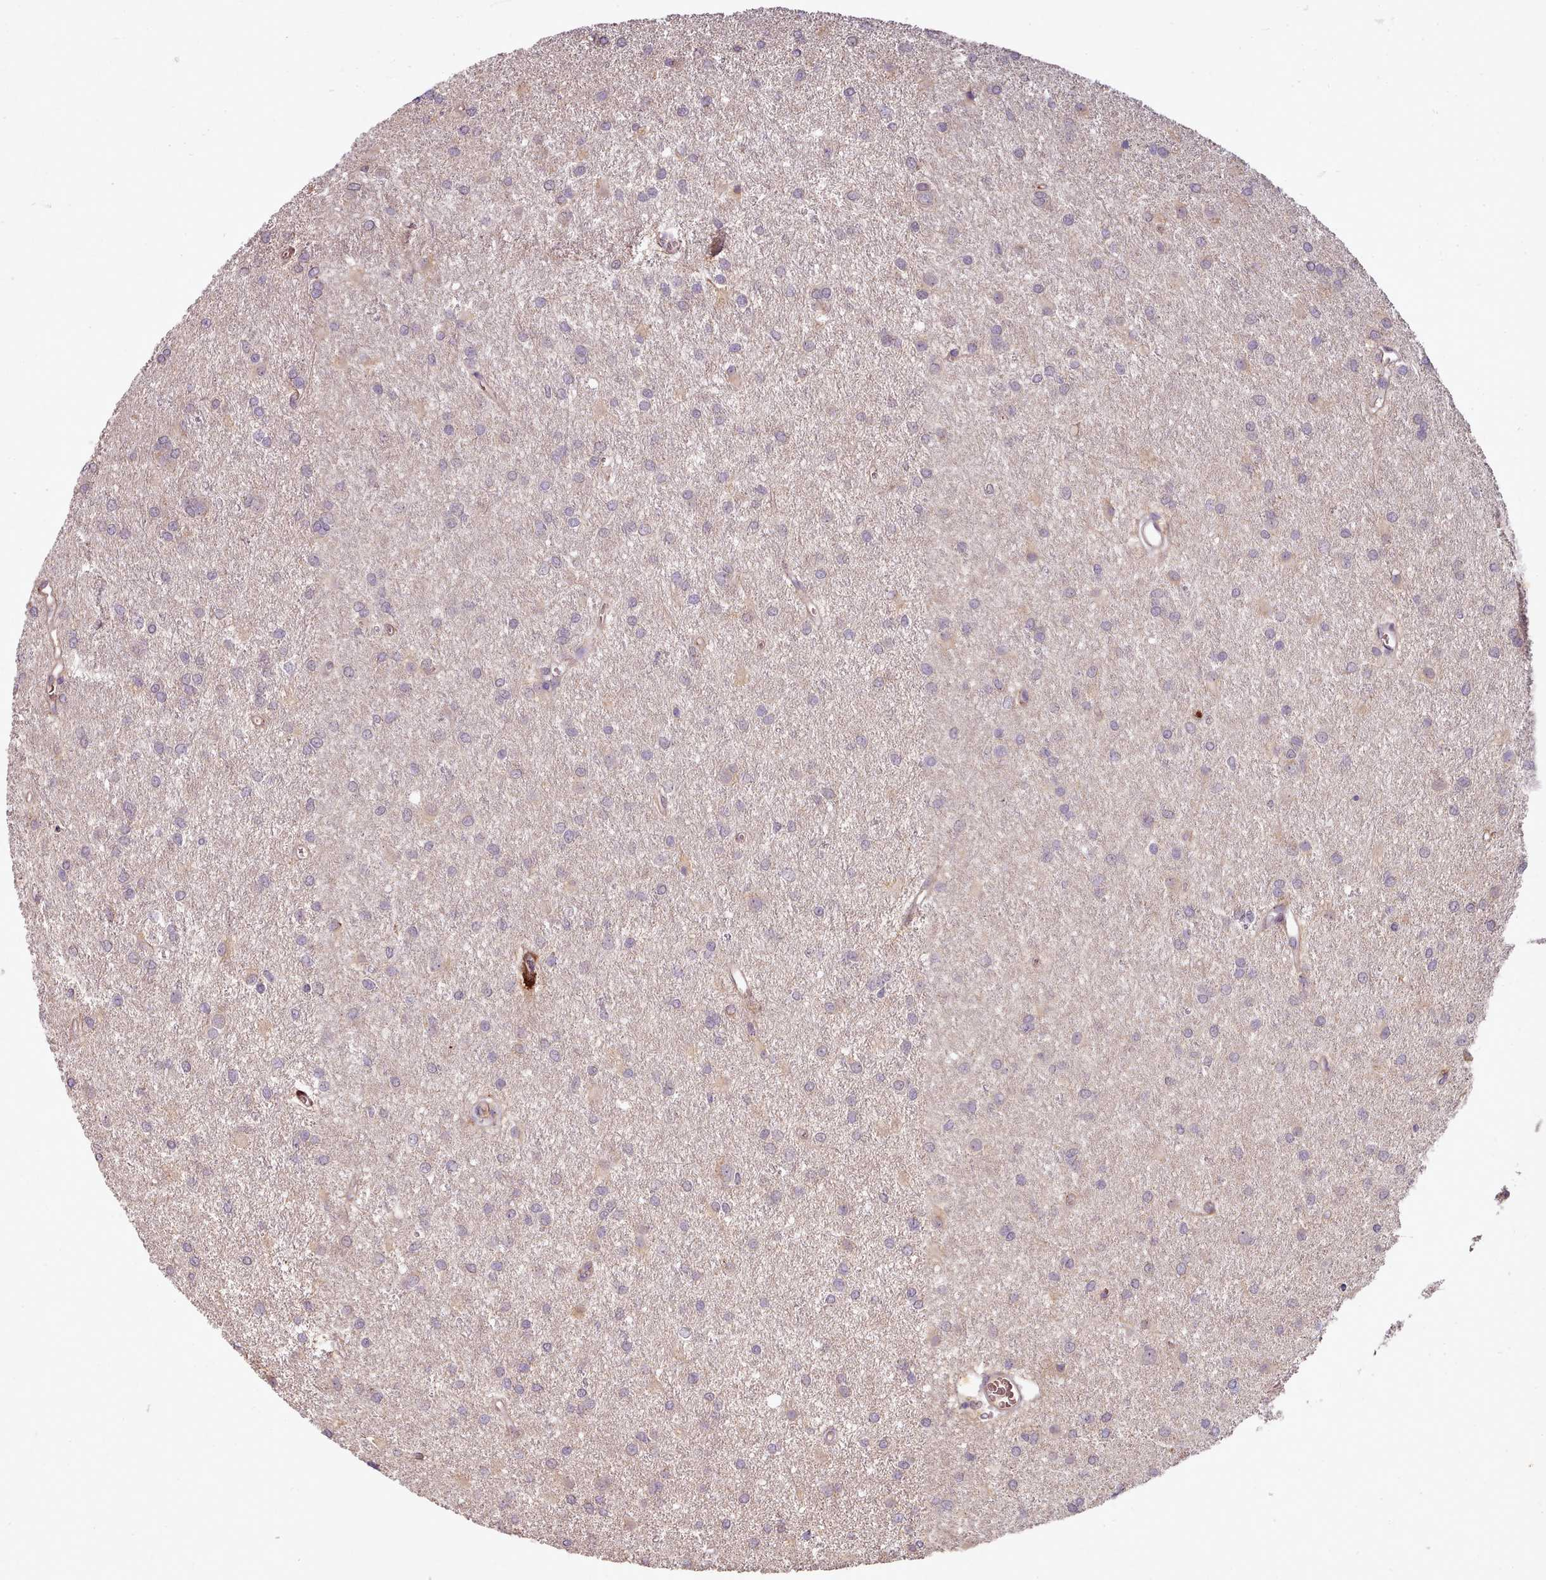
{"staining": {"intensity": "weak", "quantity": "<25%", "location": "cytoplasmic/membranous"}, "tissue": "glioma", "cell_type": "Tumor cells", "image_type": "cancer", "snomed": [{"axis": "morphology", "description": "Glioma, malignant, High grade"}, {"axis": "topography", "description": "Brain"}], "caption": "The micrograph exhibits no significant expression in tumor cells of glioma. (DAB (3,3'-diaminobenzidine) IHC with hematoxylin counter stain).", "gene": "C1QTNF5", "patient": {"sex": "female", "age": 50}}